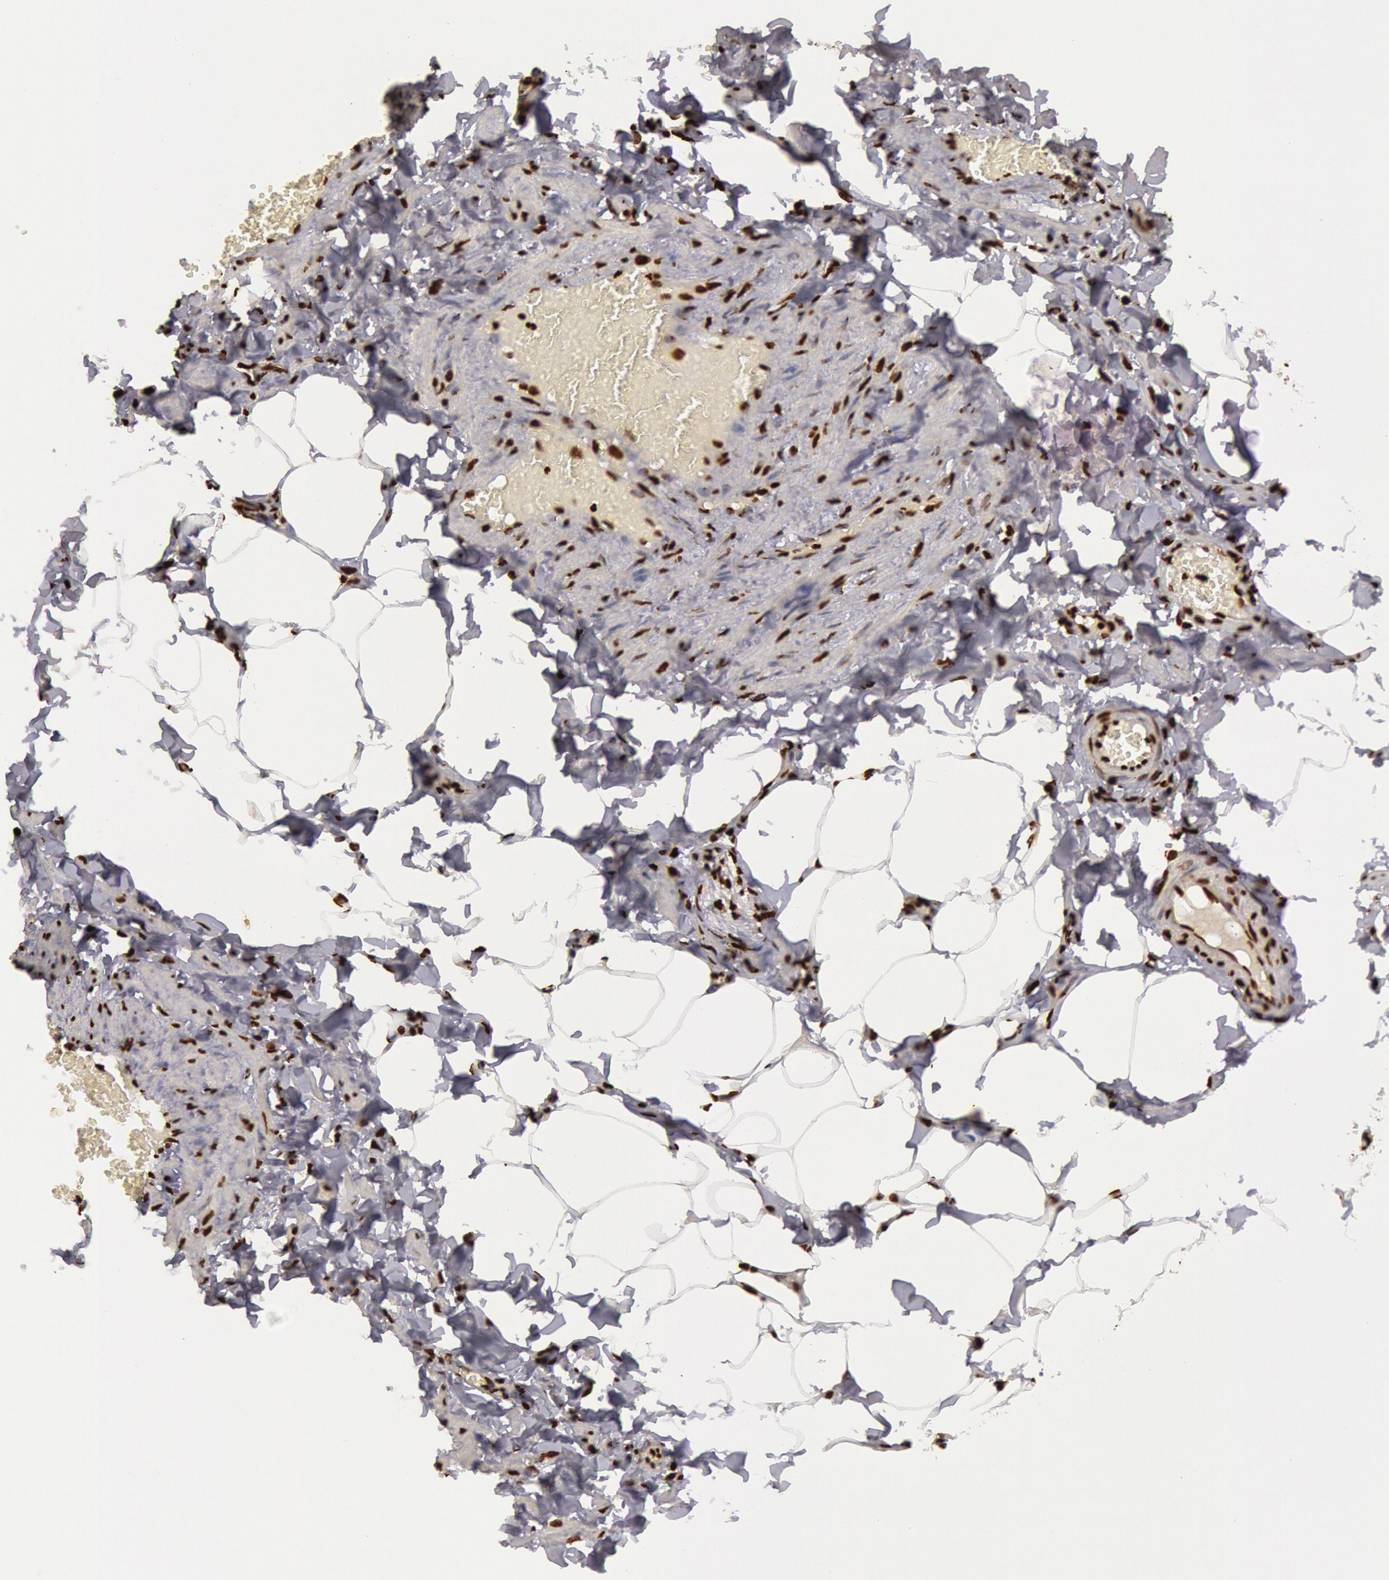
{"staining": {"intensity": "strong", "quantity": ">75%", "location": "nuclear"}, "tissue": "adipose tissue", "cell_type": "Adipocytes", "image_type": "normal", "snomed": [{"axis": "morphology", "description": "Normal tissue, NOS"}, {"axis": "topography", "description": "Vascular tissue"}], "caption": "Approximately >75% of adipocytes in normal human adipose tissue demonstrate strong nuclear protein expression as visualized by brown immunohistochemical staining.", "gene": "H3", "patient": {"sex": "male", "age": 41}}